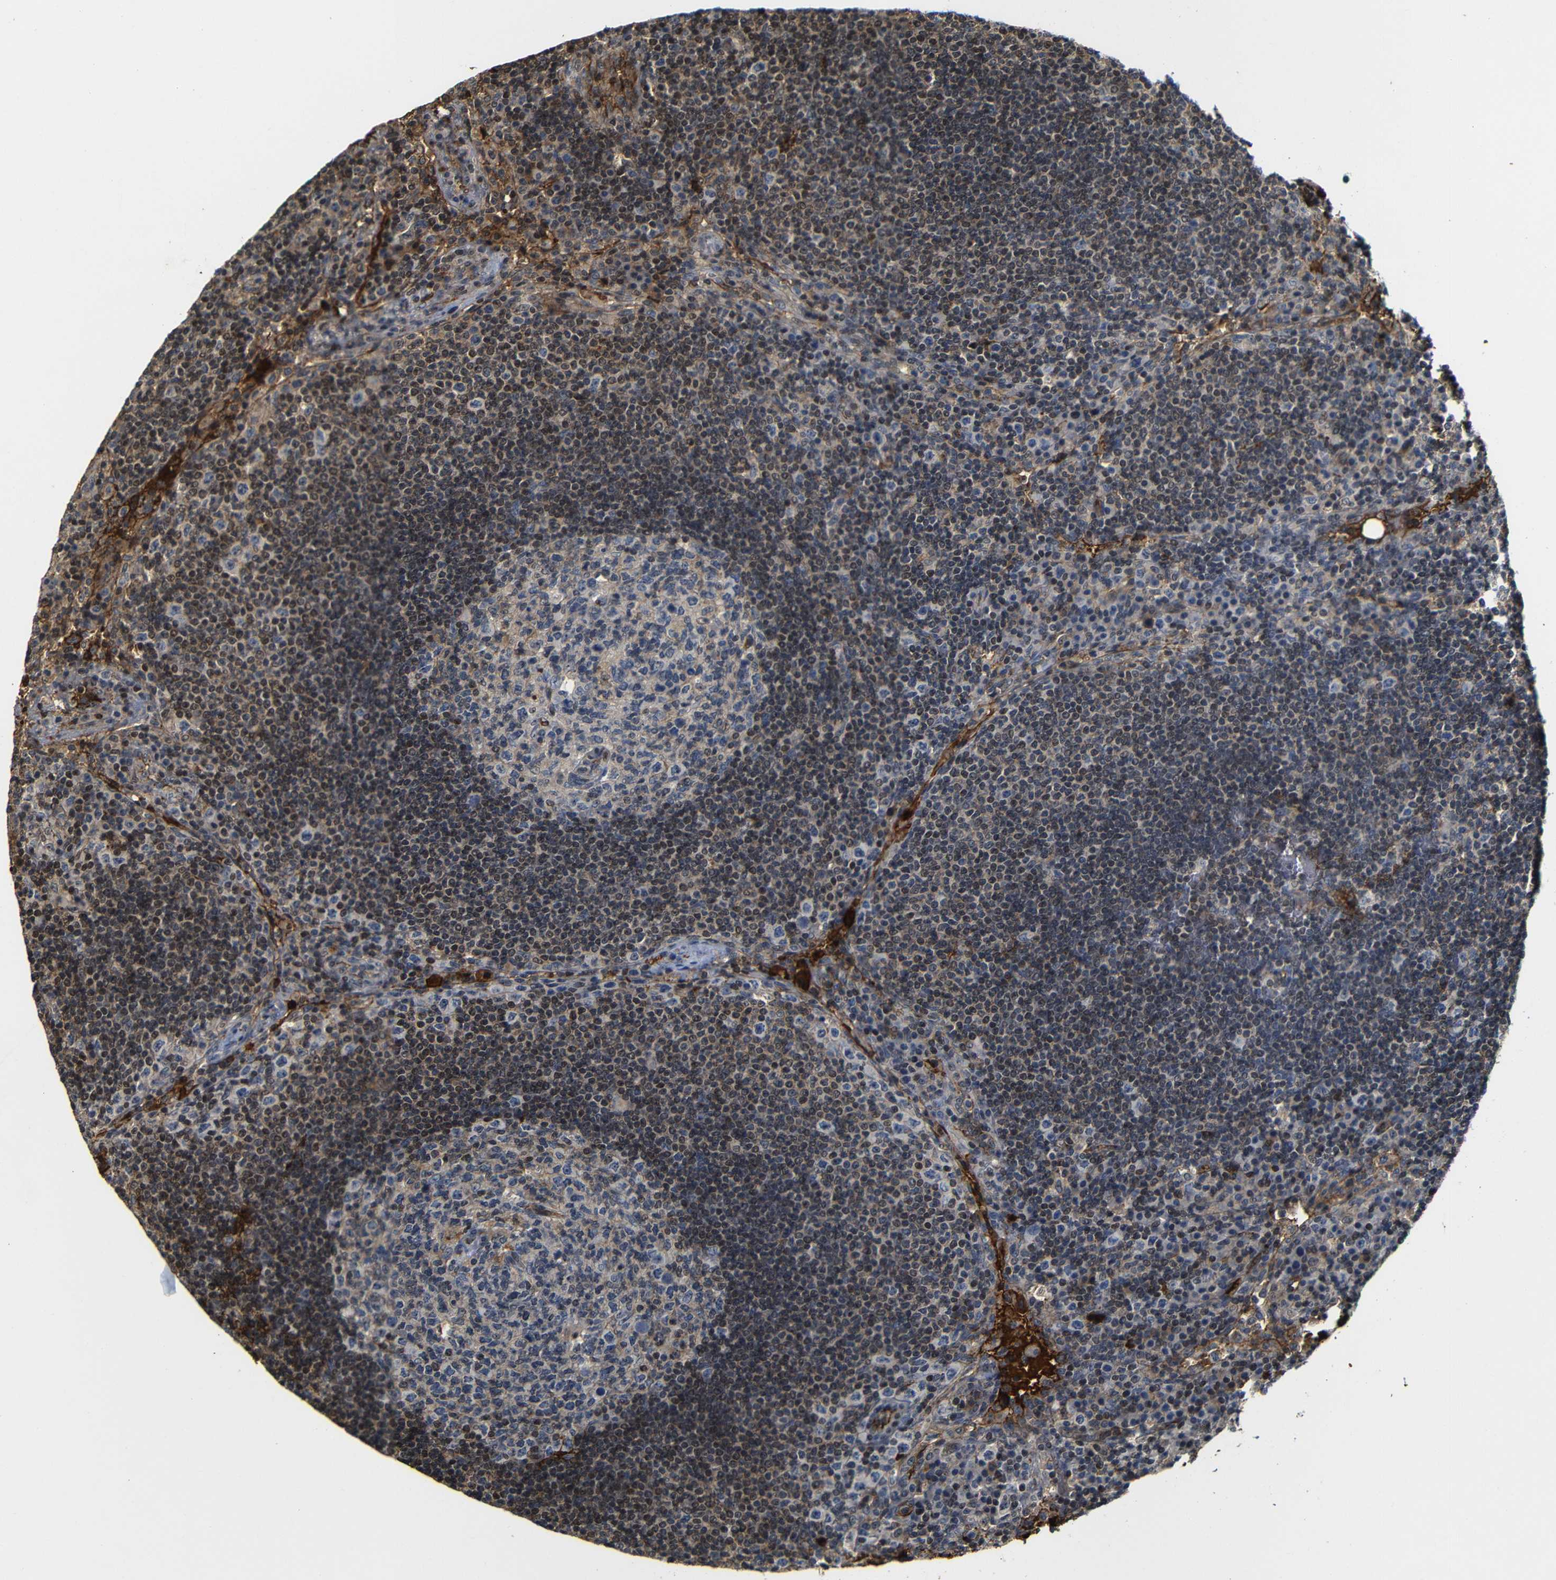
{"staining": {"intensity": "weak", "quantity": "25%-75%", "location": "cytoplasmic/membranous,nuclear"}, "tissue": "lymph node", "cell_type": "Germinal center cells", "image_type": "normal", "snomed": [{"axis": "morphology", "description": "Normal tissue, NOS"}, {"axis": "topography", "description": "Lymph node"}], "caption": "DAB immunohistochemical staining of unremarkable lymph node demonstrates weak cytoplasmic/membranous,nuclear protein expression in approximately 25%-75% of germinal center cells.", "gene": "MYC", "patient": {"sex": "female", "age": 53}}